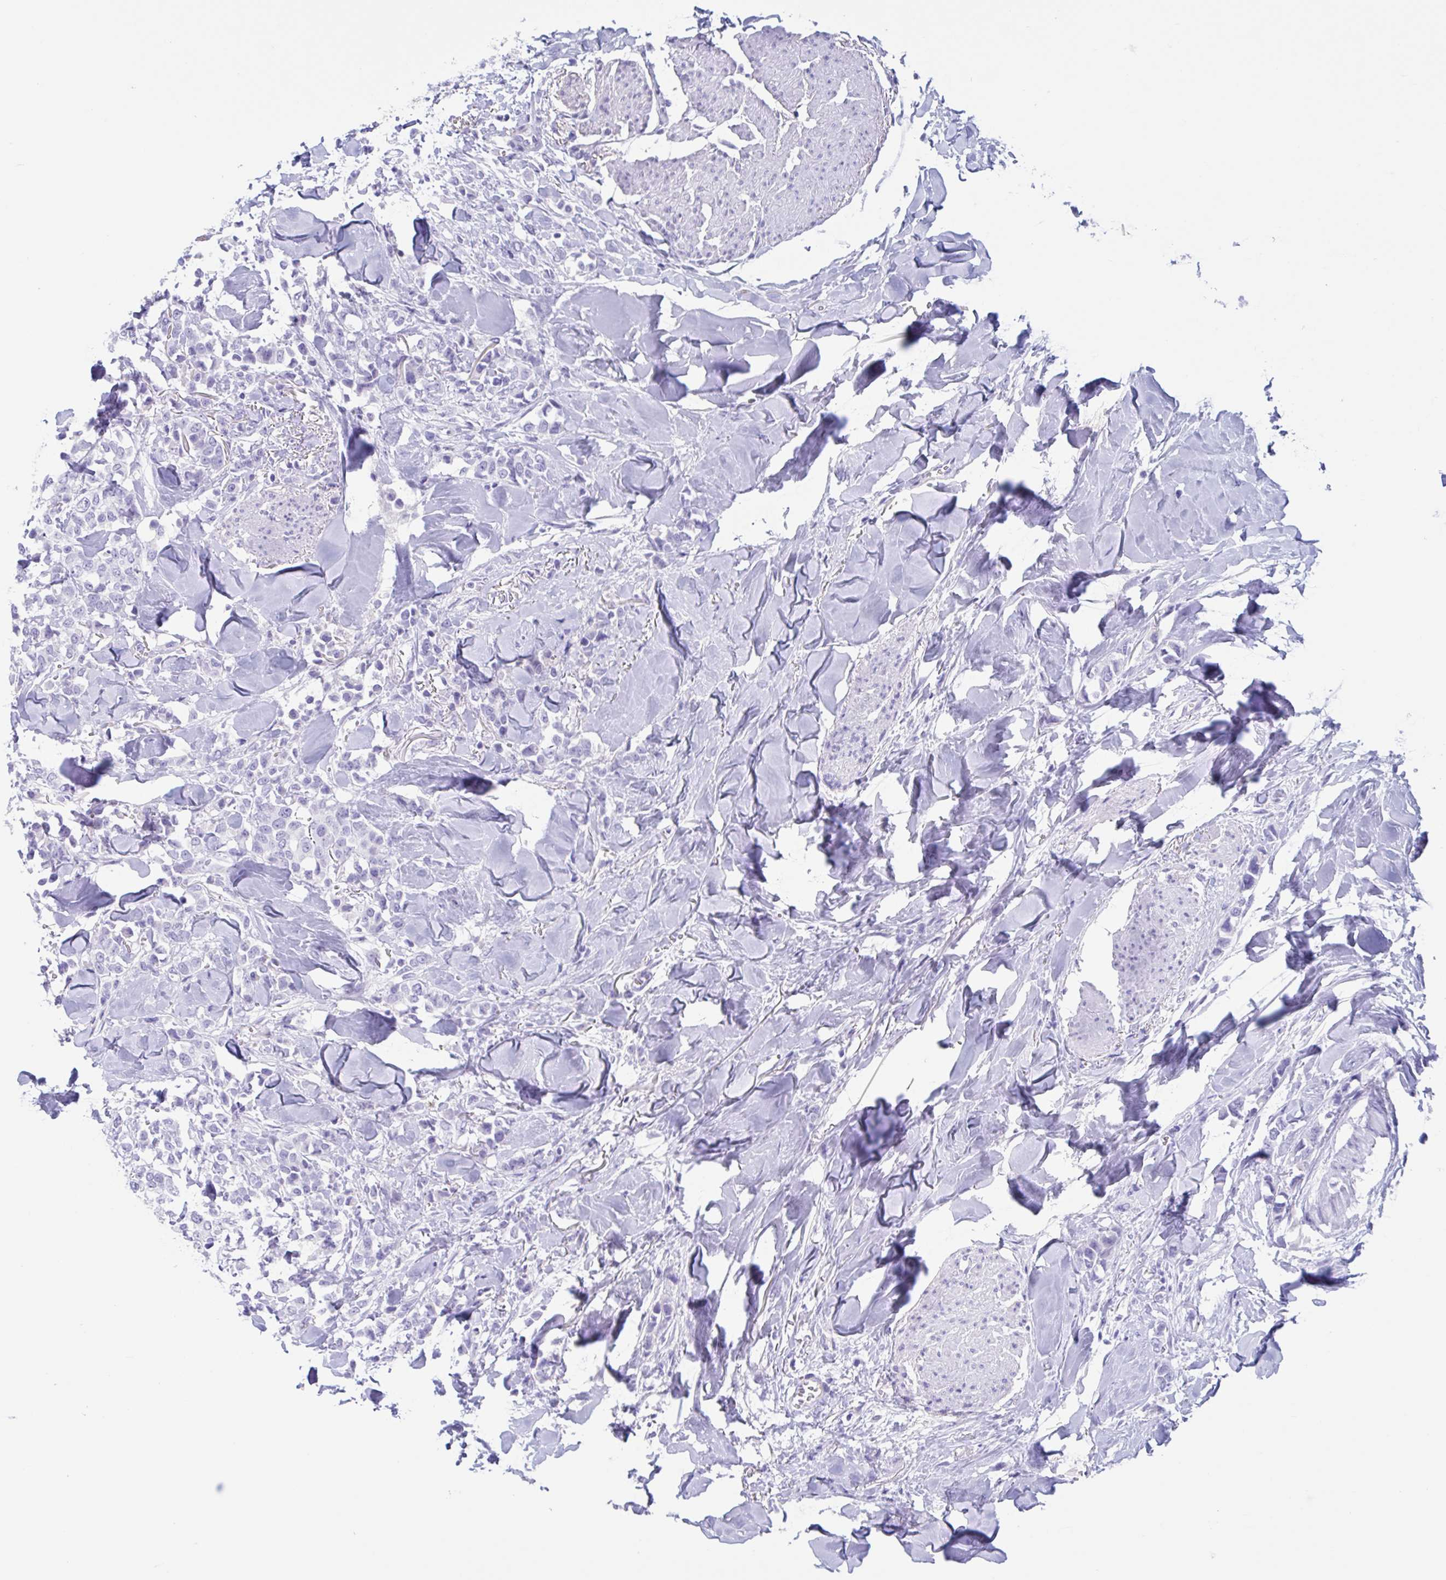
{"staining": {"intensity": "negative", "quantity": "none", "location": "none"}, "tissue": "breast cancer", "cell_type": "Tumor cells", "image_type": "cancer", "snomed": [{"axis": "morphology", "description": "Lobular carcinoma"}, {"axis": "topography", "description": "Breast"}], "caption": "DAB immunohistochemical staining of human breast cancer demonstrates no significant staining in tumor cells.", "gene": "USP35", "patient": {"sex": "female", "age": 91}}